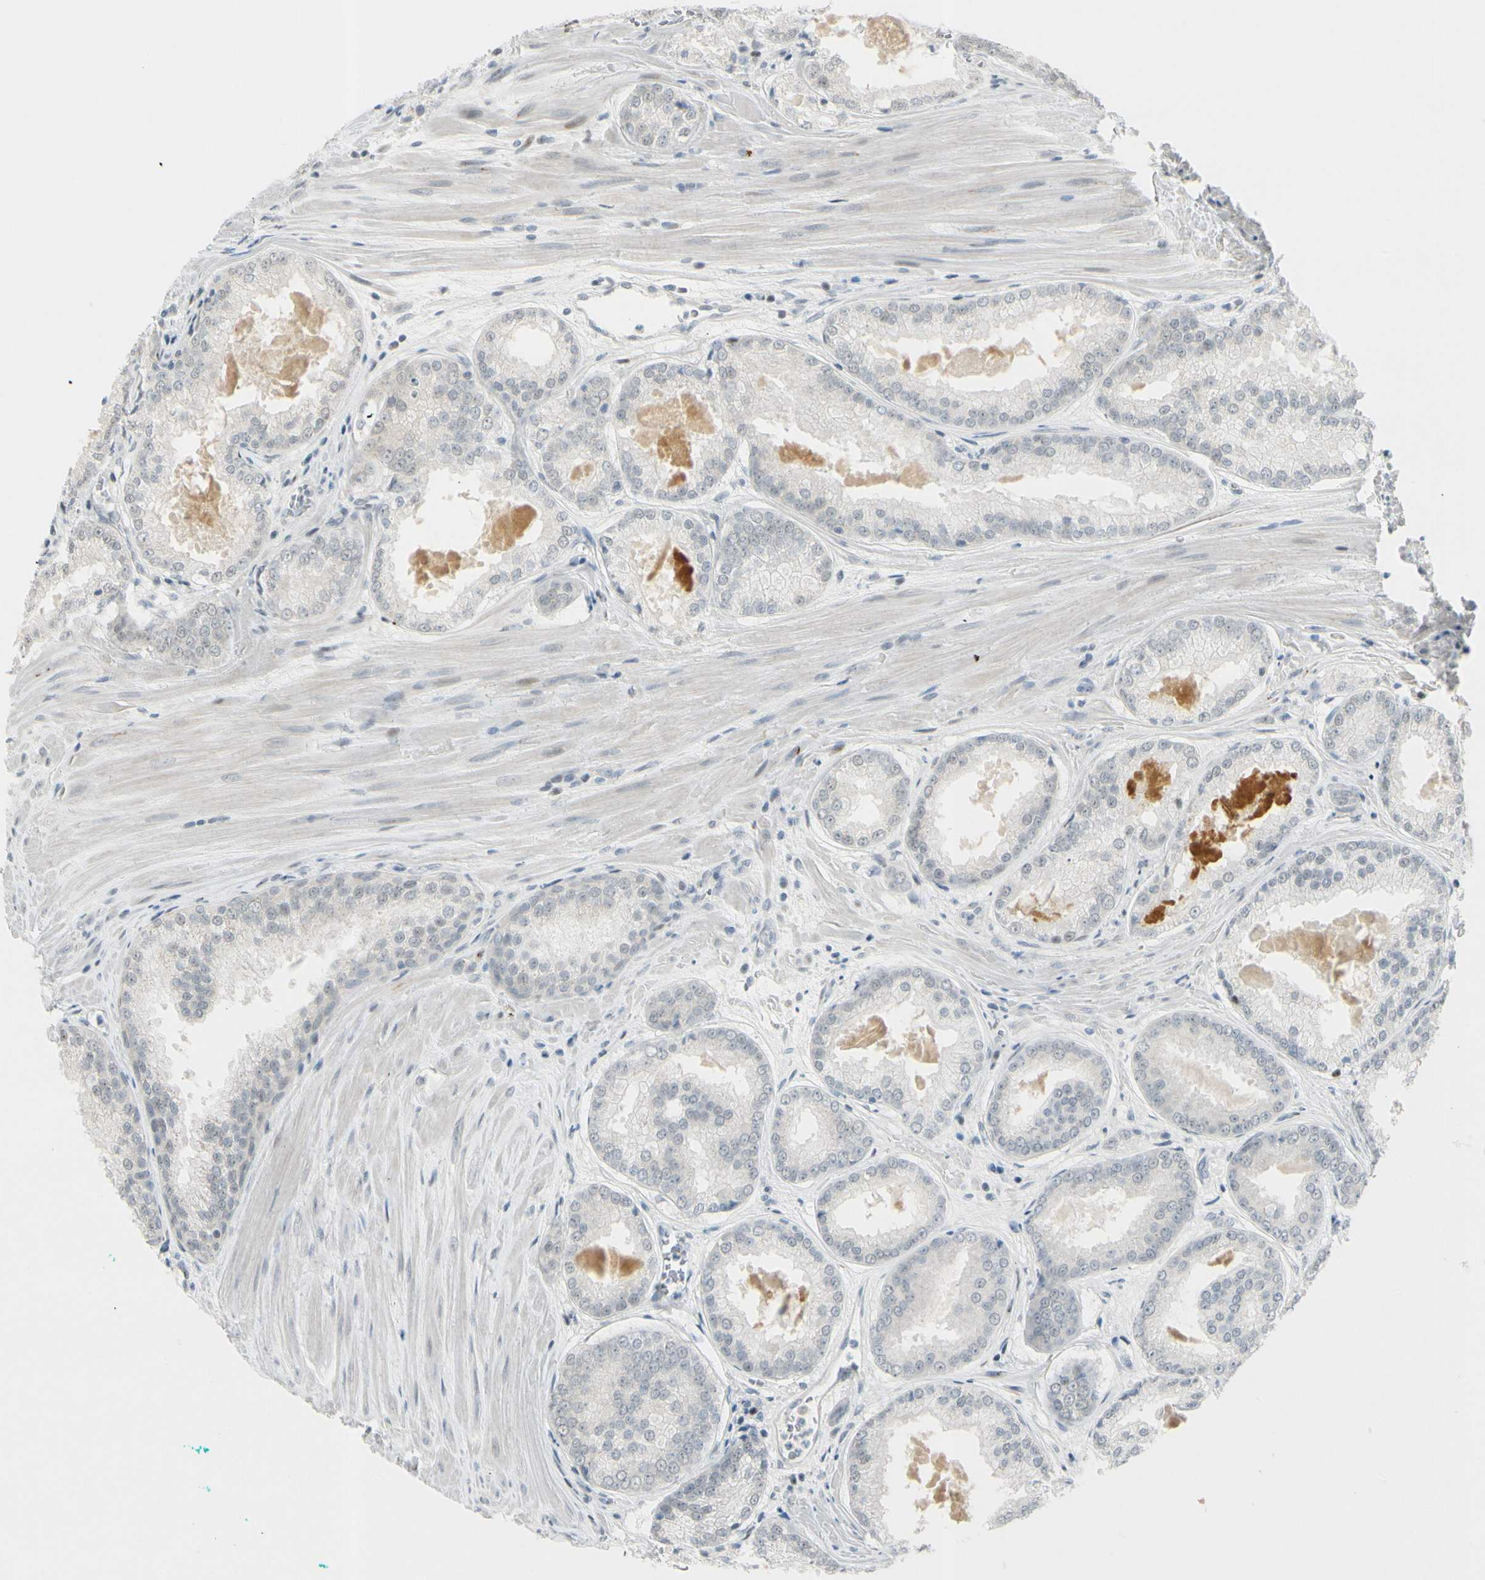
{"staining": {"intensity": "negative", "quantity": "none", "location": "none"}, "tissue": "prostate cancer", "cell_type": "Tumor cells", "image_type": "cancer", "snomed": [{"axis": "morphology", "description": "Adenocarcinoma, Low grade"}, {"axis": "topography", "description": "Prostate"}], "caption": "There is no significant expression in tumor cells of prostate cancer (adenocarcinoma (low-grade)).", "gene": "B4GALNT1", "patient": {"sex": "male", "age": 64}}